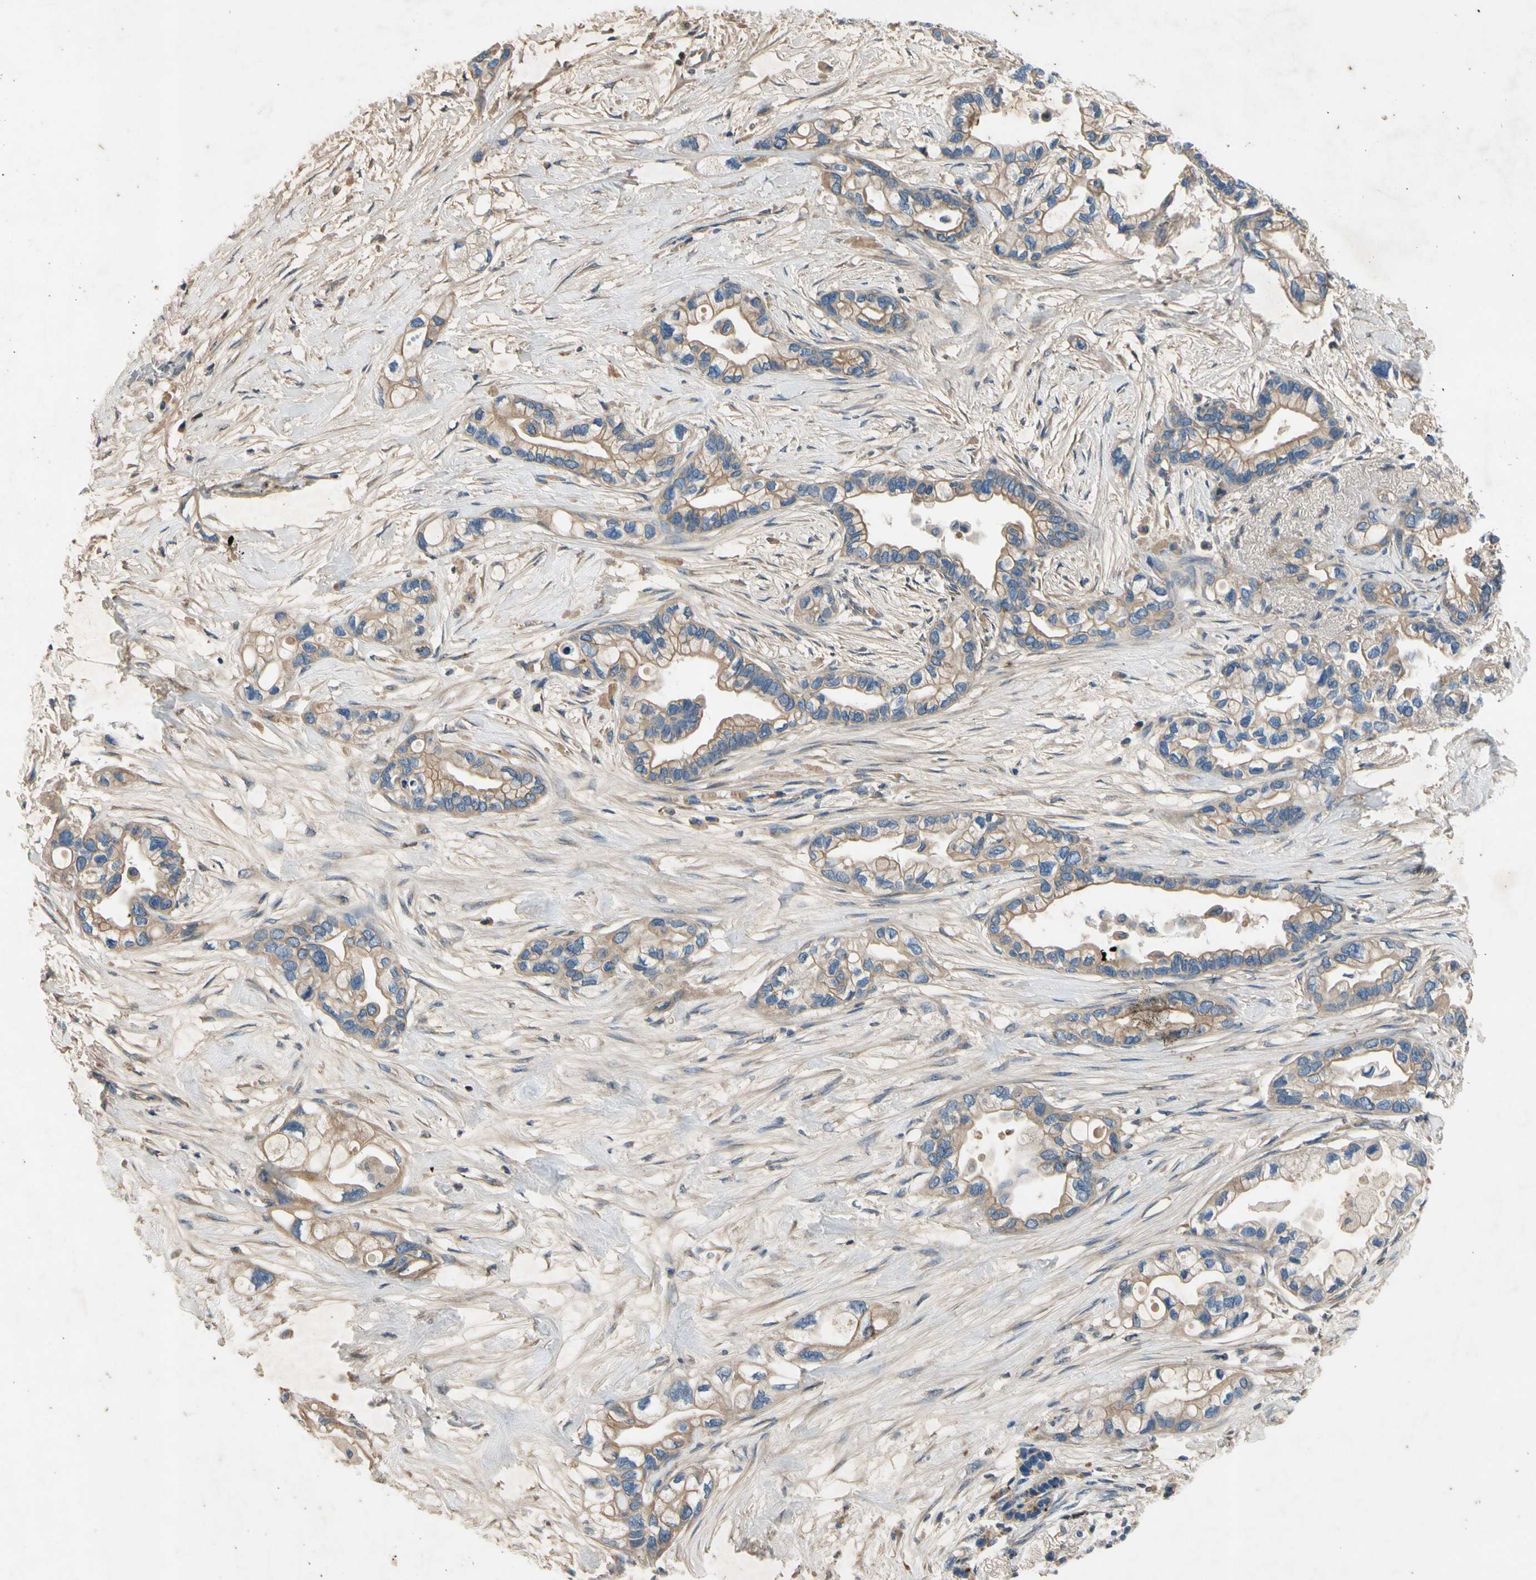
{"staining": {"intensity": "moderate", "quantity": ">75%", "location": "cytoplasmic/membranous"}, "tissue": "pancreatic cancer", "cell_type": "Tumor cells", "image_type": "cancer", "snomed": [{"axis": "morphology", "description": "Adenocarcinoma, NOS"}, {"axis": "topography", "description": "Pancreas"}], "caption": "Immunohistochemistry (IHC) staining of pancreatic cancer (adenocarcinoma), which demonstrates medium levels of moderate cytoplasmic/membranous positivity in about >75% of tumor cells indicating moderate cytoplasmic/membranous protein expression. The staining was performed using DAB (3,3'-diaminobenzidine) (brown) for protein detection and nuclei were counterstained in hematoxylin (blue).", "gene": "TBX21", "patient": {"sex": "female", "age": 77}}